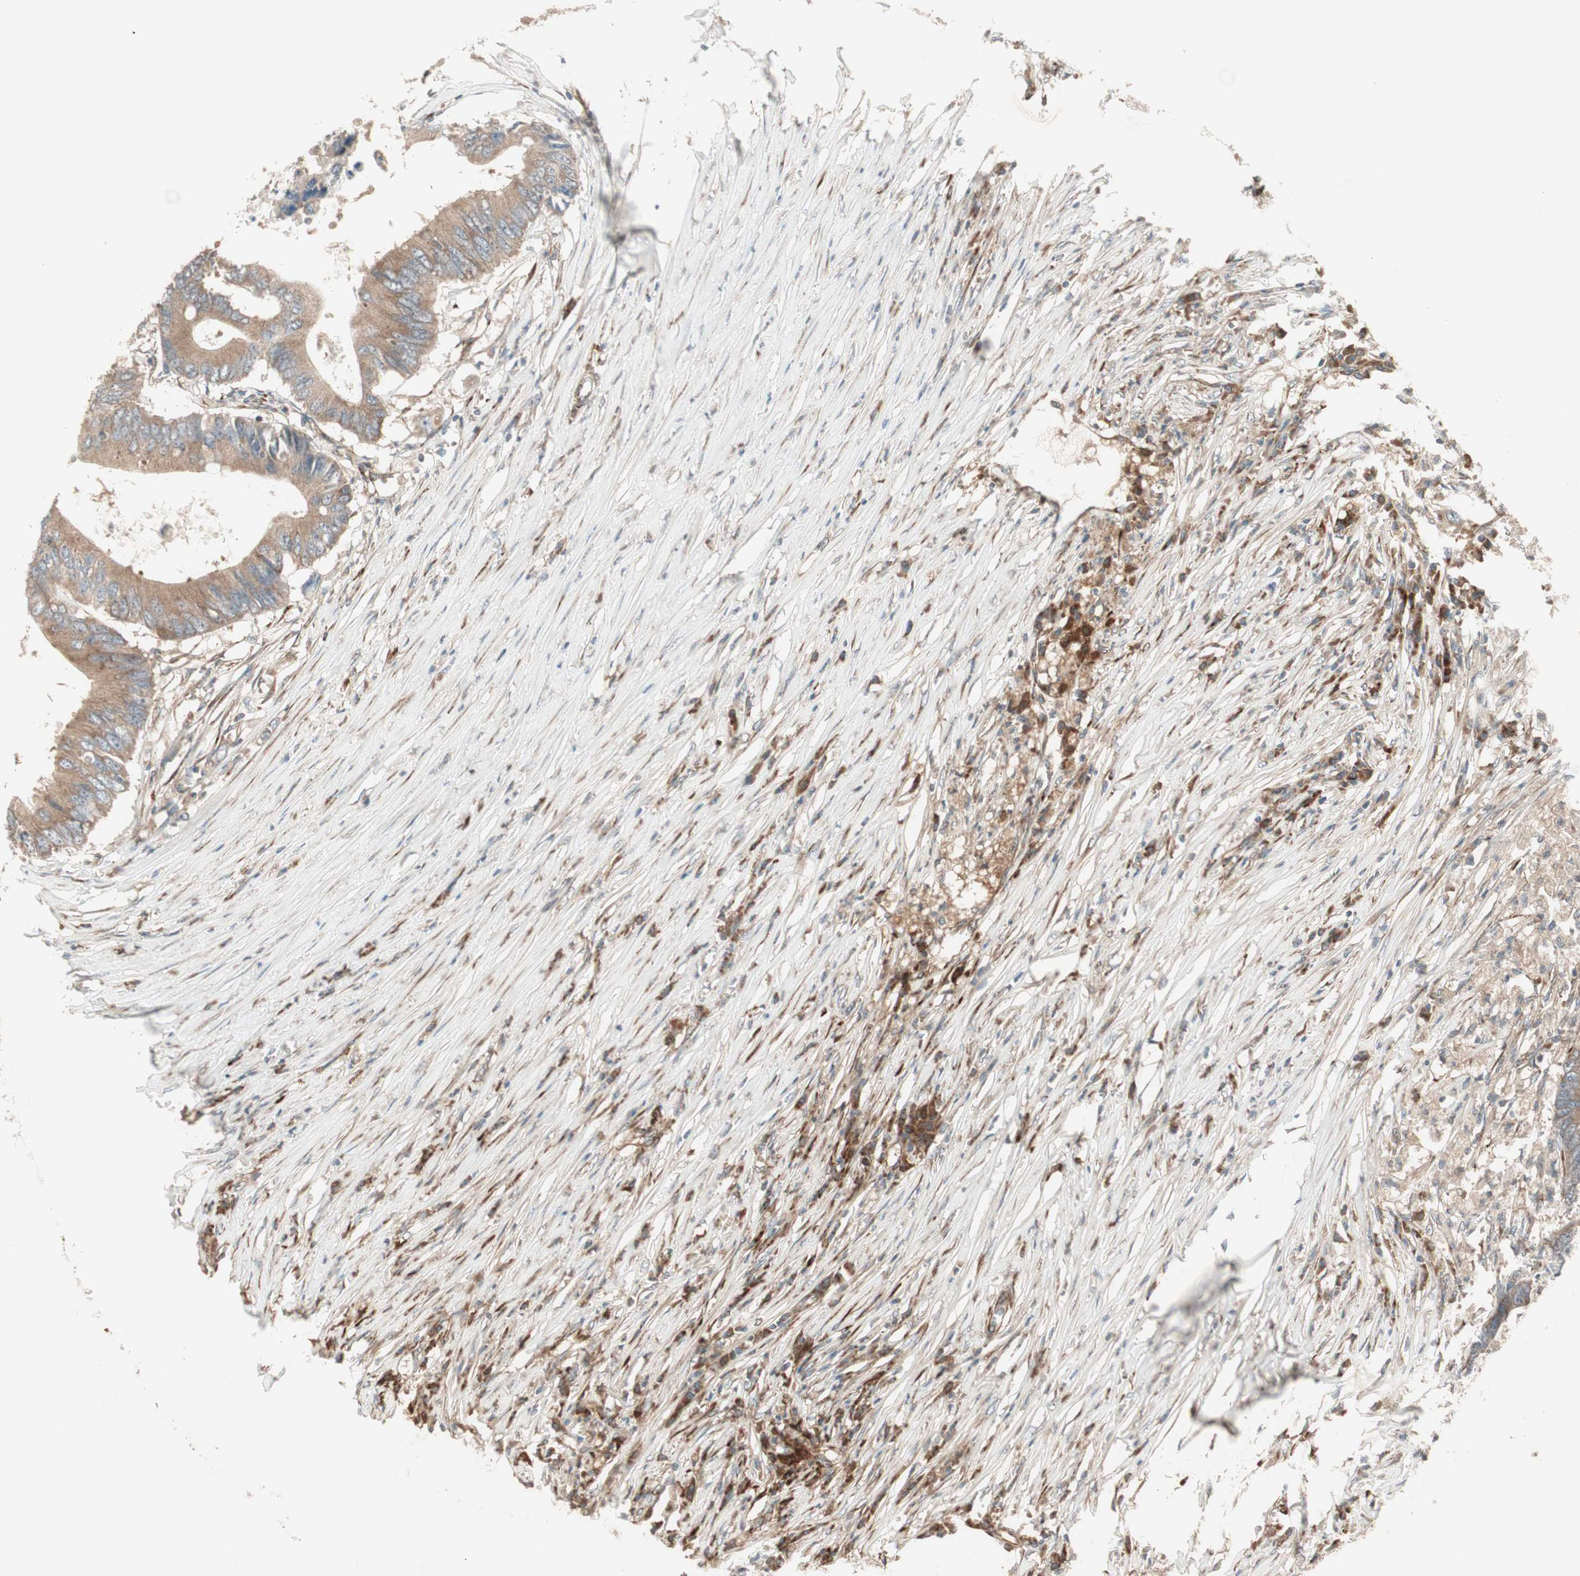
{"staining": {"intensity": "moderate", "quantity": ">75%", "location": "cytoplasmic/membranous"}, "tissue": "colorectal cancer", "cell_type": "Tumor cells", "image_type": "cancer", "snomed": [{"axis": "morphology", "description": "Adenocarcinoma, NOS"}, {"axis": "topography", "description": "Colon"}], "caption": "This image displays immunohistochemistry (IHC) staining of human adenocarcinoma (colorectal), with medium moderate cytoplasmic/membranous staining in approximately >75% of tumor cells.", "gene": "PPP2R5E", "patient": {"sex": "male", "age": 71}}